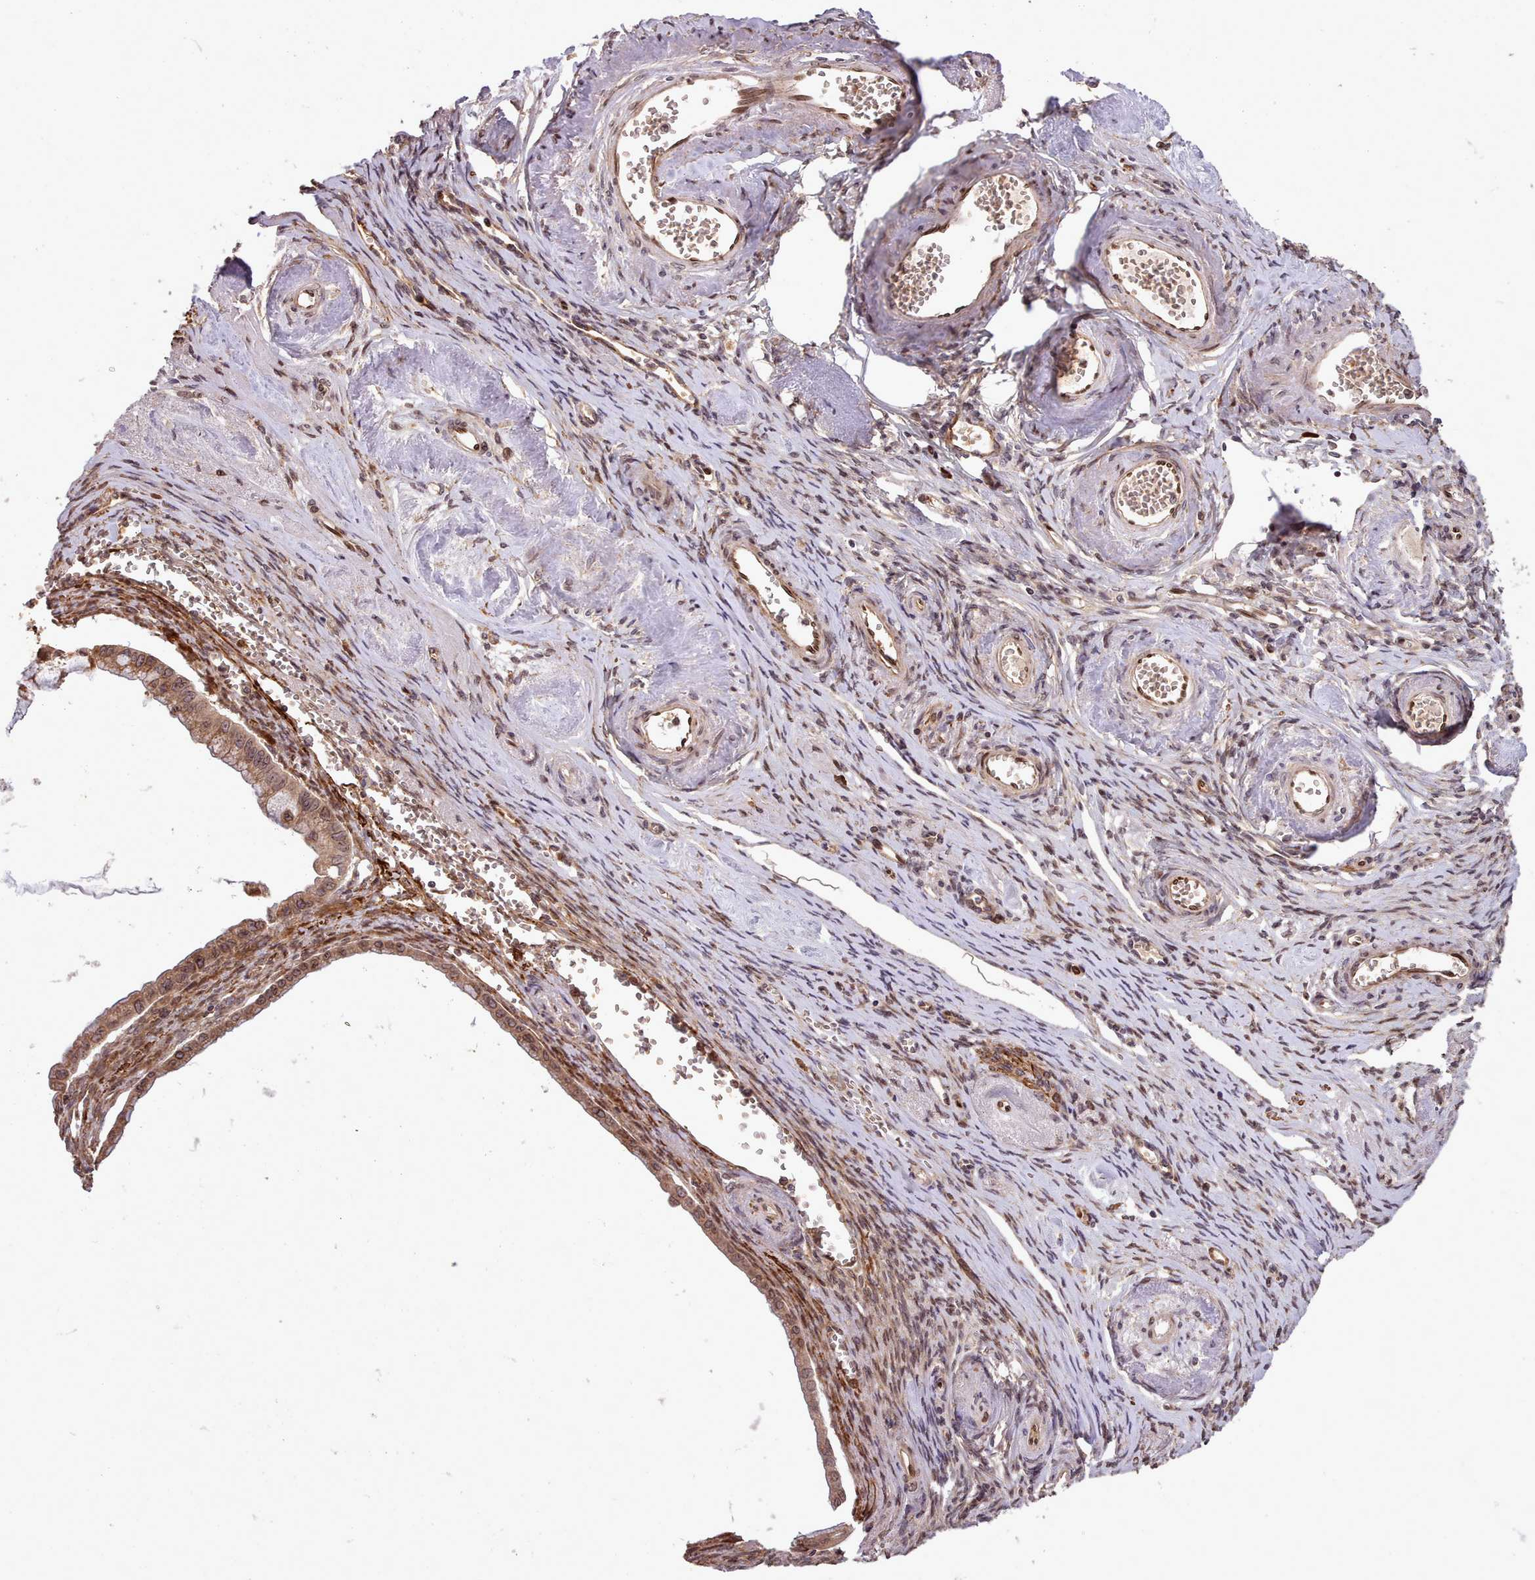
{"staining": {"intensity": "moderate", "quantity": ">75%", "location": "cytoplasmic/membranous,nuclear"}, "tissue": "ovarian cancer", "cell_type": "Tumor cells", "image_type": "cancer", "snomed": [{"axis": "morphology", "description": "Cystadenocarcinoma, mucinous, NOS"}, {"axis": "topography", "description": "Ovary"}], "caption": "A brown stain labels moderate cytoplasmic/membranous and nuclear expression of a protein in human ovarian cancer (mucinous cystadenocarcinoma) tumor cells.", "gene": "CABP1", "patient": {"sex": "female", "age": 59}}